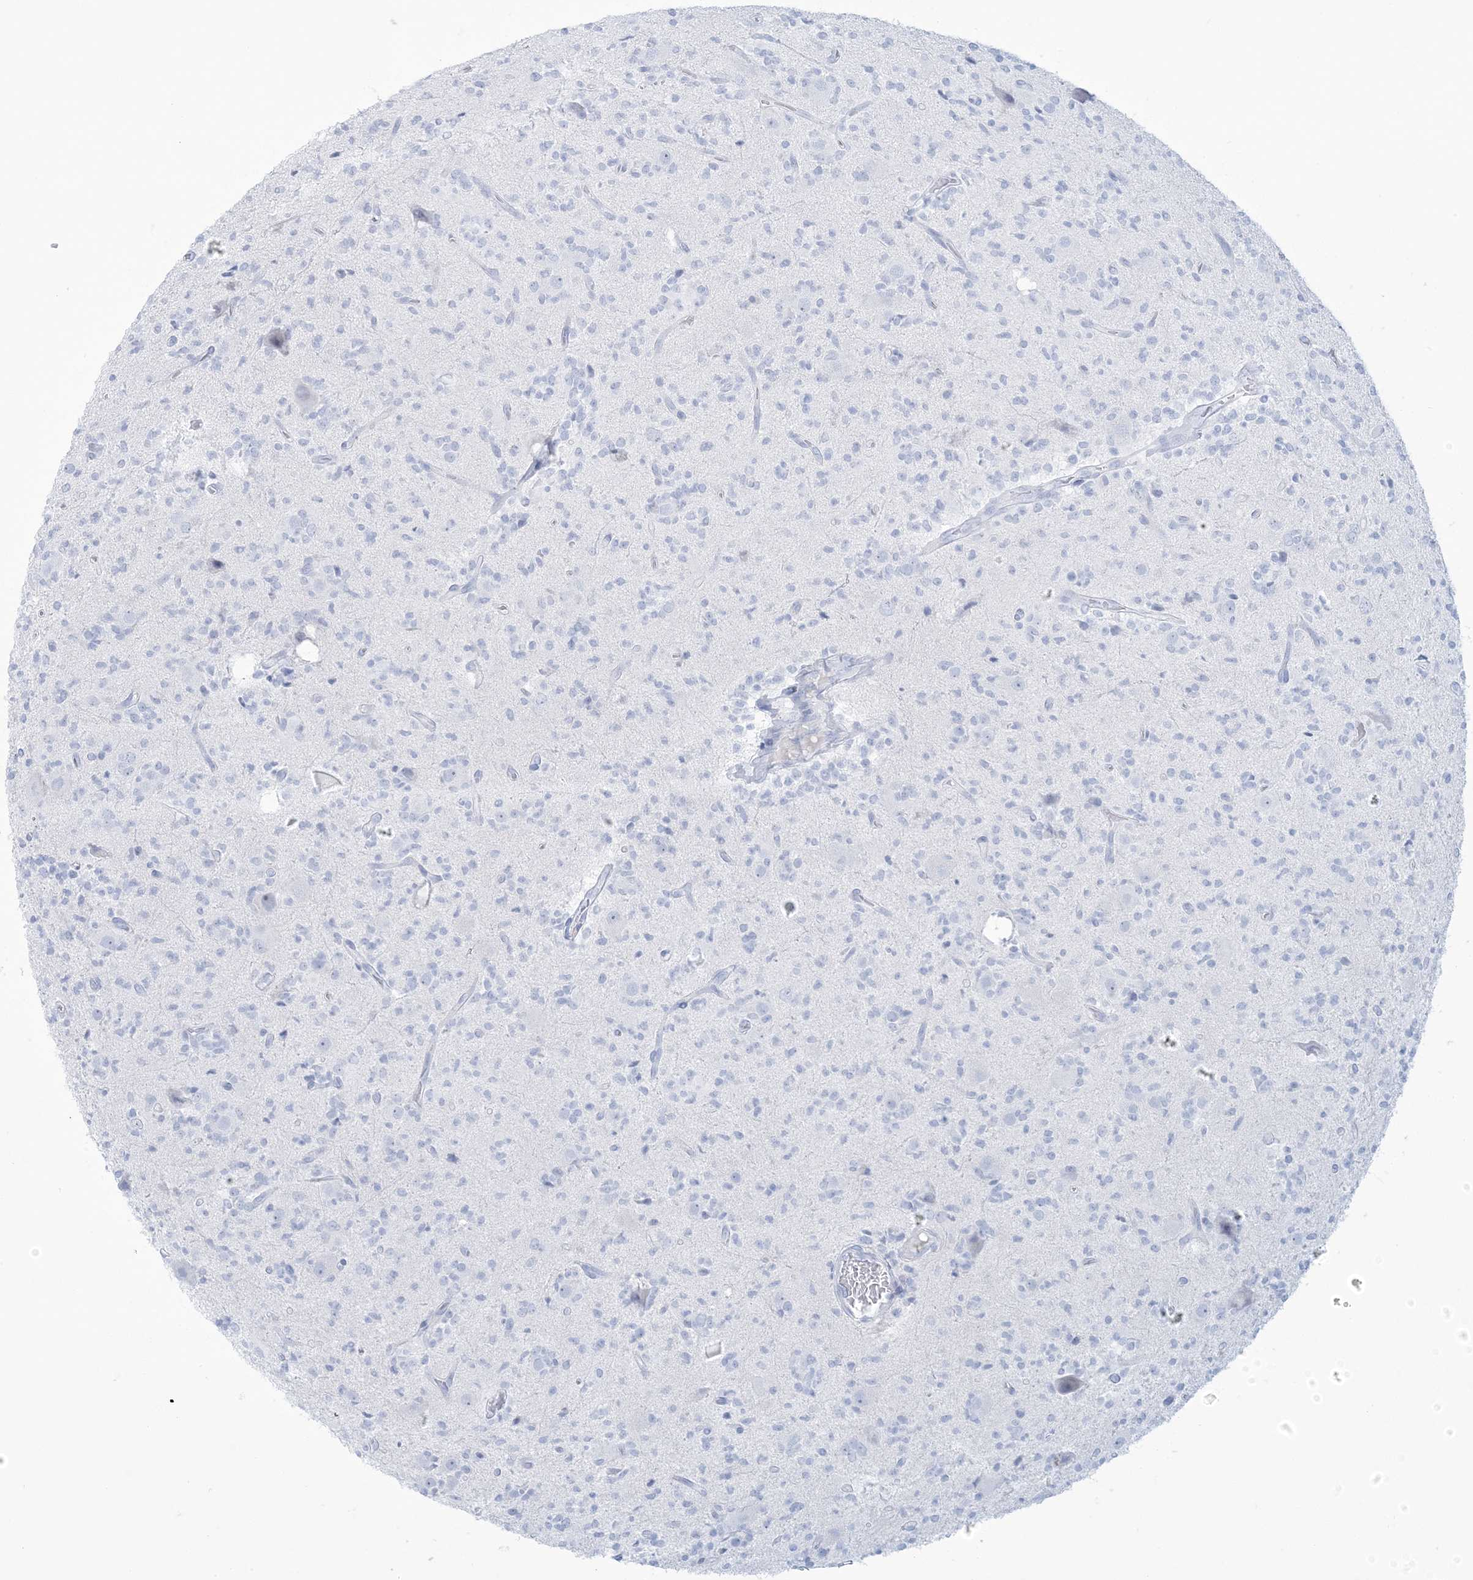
{"staining": {"intensity": "negative", "quantity": "none", "location": "none"}, "tissue": "glioma", "cell_type": "Tumor cells", "image_type": "cancer", "snomed": [{"axis": "morphology", "description": "Glioma, malignant, High grade"}, {"axis": "topography", "description": "Brain"}], "caption": "IHC of glioma demonstrates no positivity in tumor cells.", "gene": "AGXT", "patient": {"sex": "male", "age": 34}}